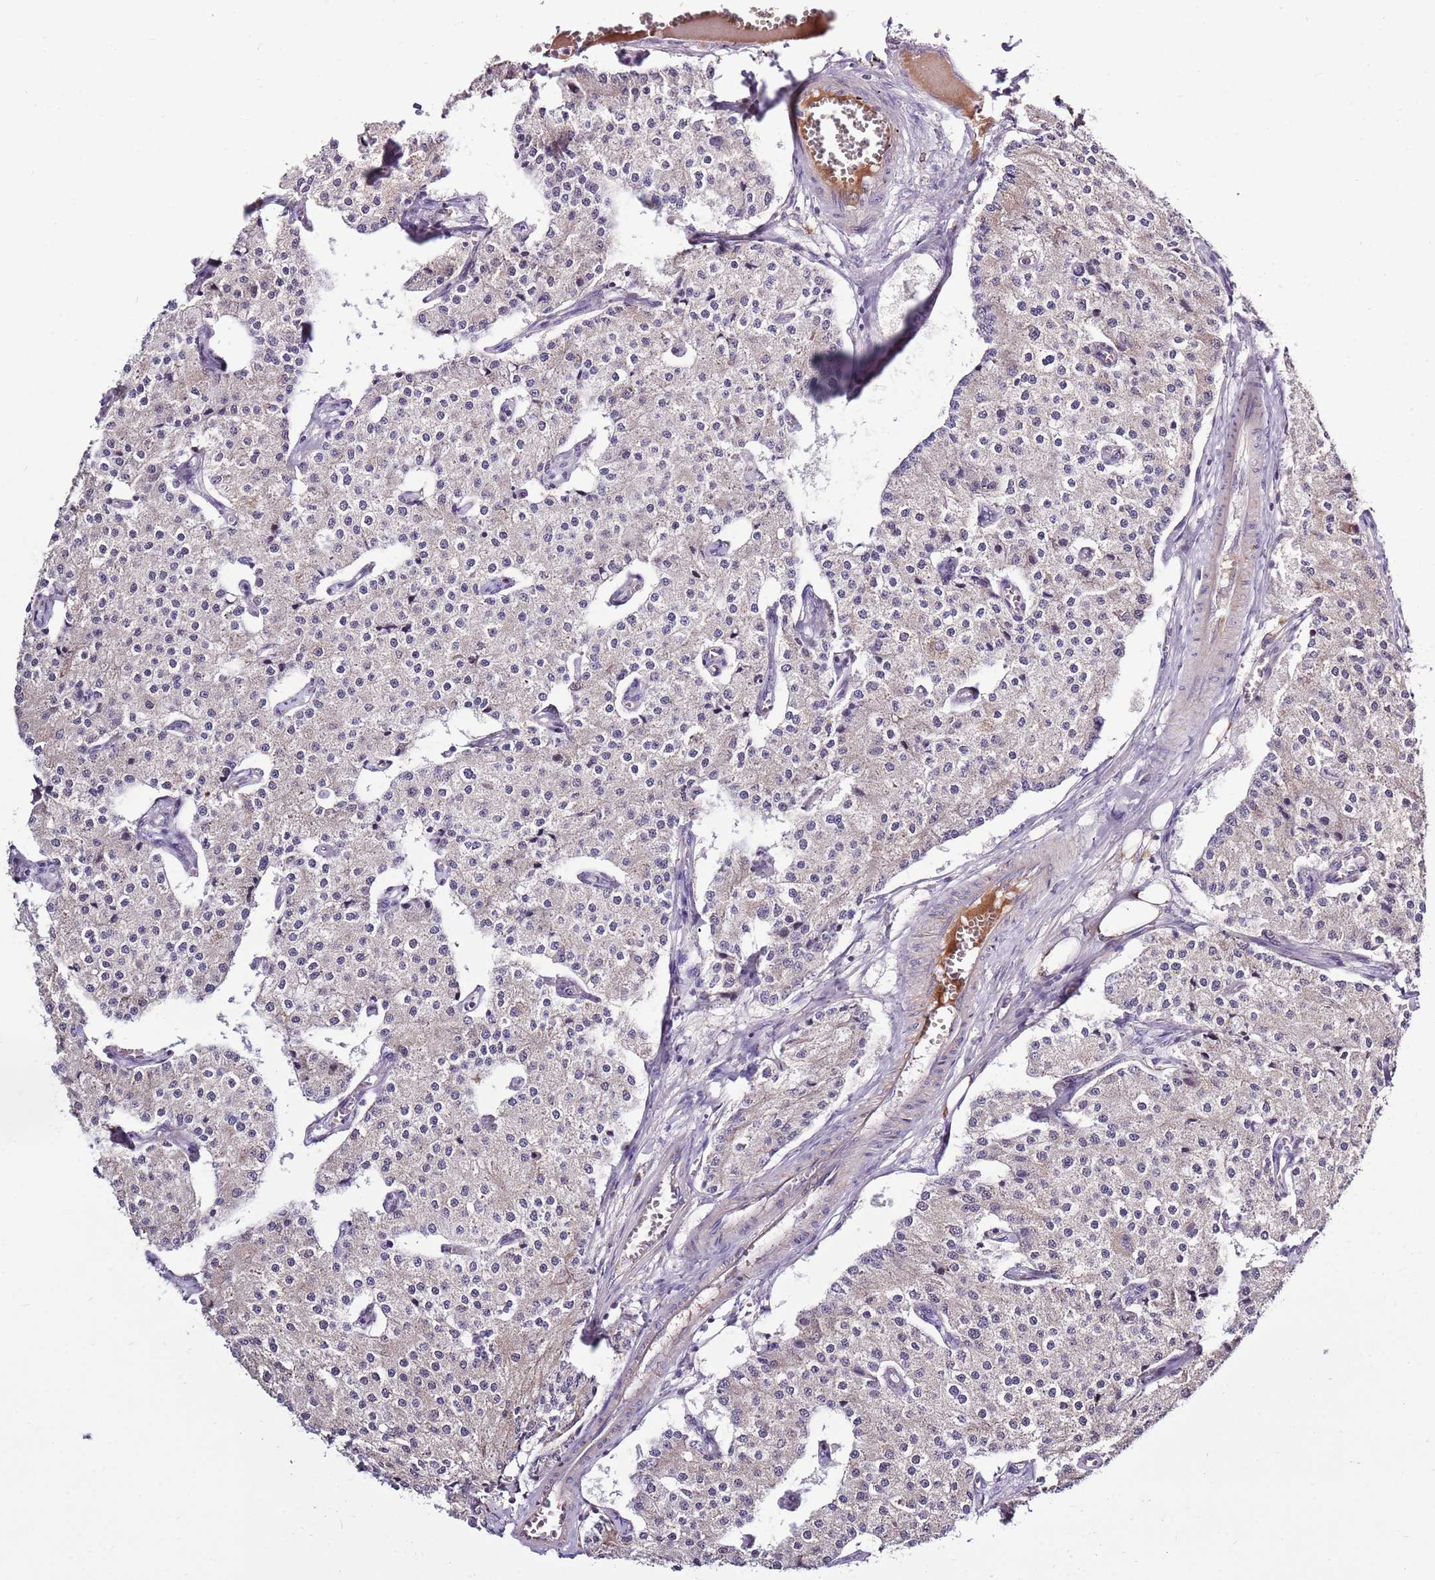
{"staining": {"intensity": "negative", "quantity": "none", "location": "none"}, "tissue": "carcinoid", "cell_type": "Tumor cells", "image_type": "cancer", "snomed": [{"axis": "morphology", "description": "Carcinoid, malignant, NOS"}, {"axis": "topography", "description": "Colon"}], "caption": "There is no significant positivity in tumor cells of carcinoid (malignant).", "gene": "SMG1", "patient": {"sex": "female", "age": 52}}